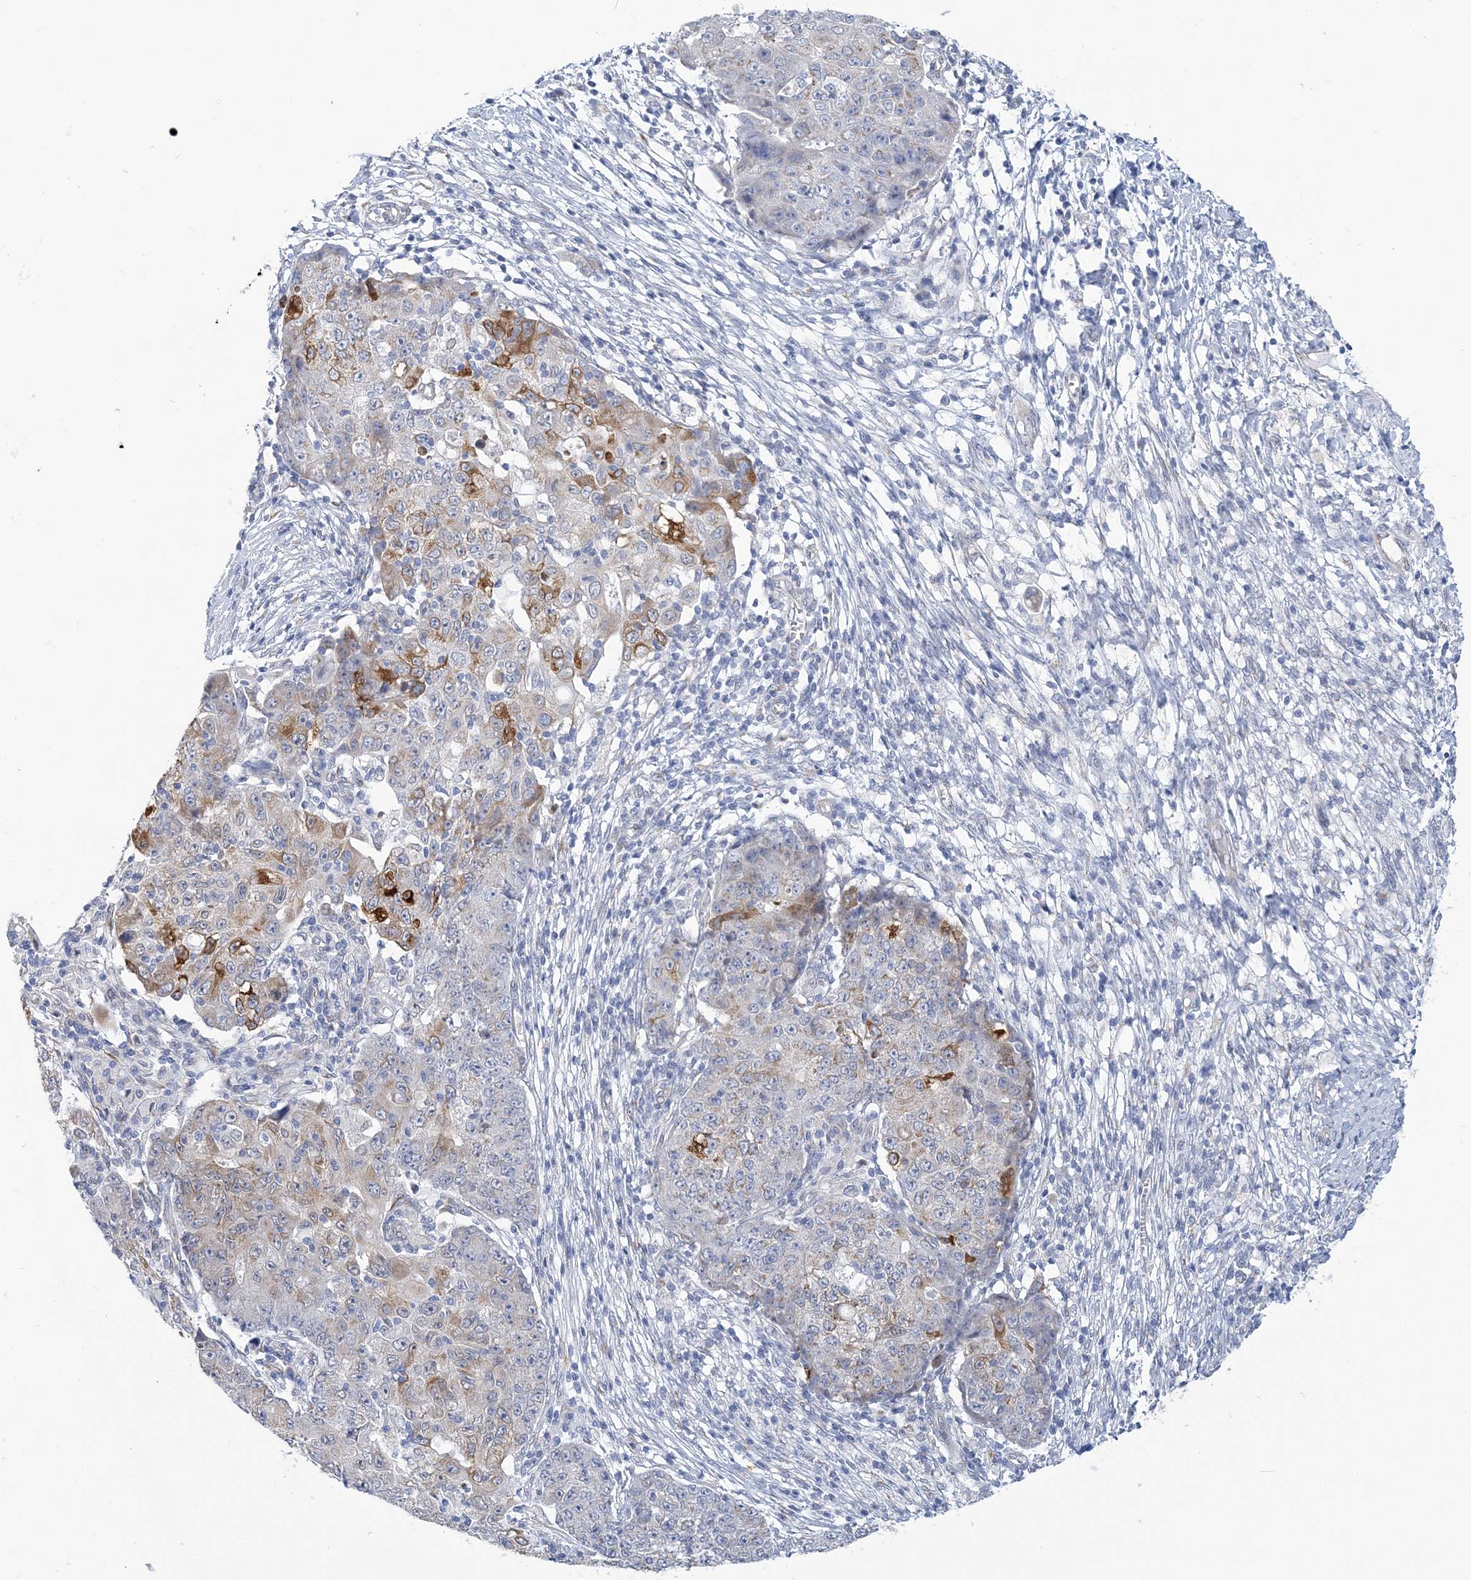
{"staining": {"intensity": "moderate", "quantity": "<25%", "location": "cytoplasmic/membranous"}, "tissue": "ovarian cancer", "cell_type": "Tumor cells", "image_type": "cancer", "snomed": [{"axis": "morphology", "description": "Carcinoma, endometroid"}, {"axis": "topography", "description": "Ovary"}], "caption": "Ovarian cancer stained for a protein reveals moderate cytoplasmic/membranous positivity in tumor cells. The protein is stained brown, and the nuclei are stained in blue (DAB (3,3'-diaminobenzidine) IHC with brightfield microscopy, high magnification).", "gene": "PLEKHG4B", "patient": {"sex": "female", "age": 42}}